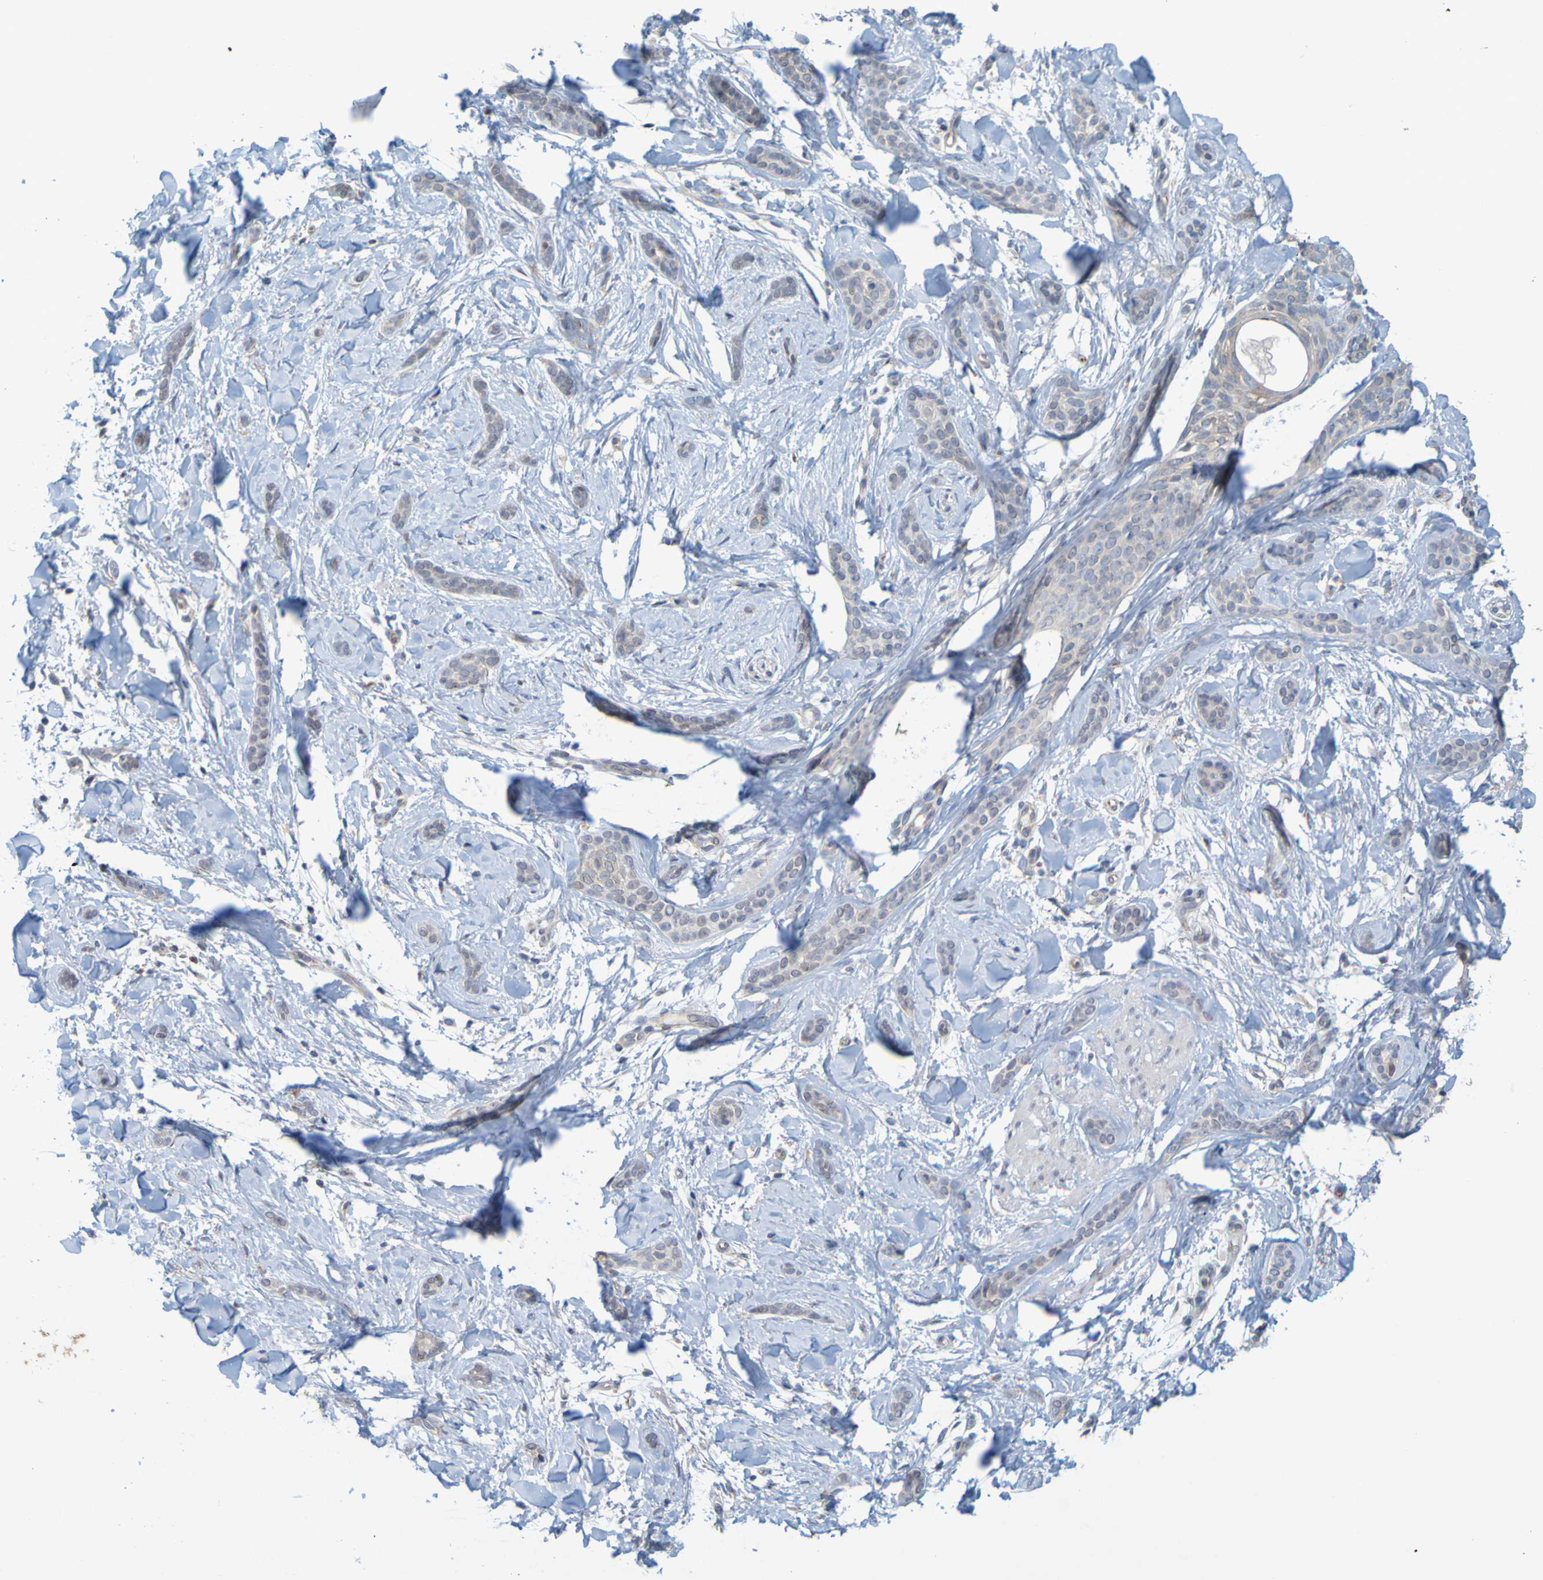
{"staining": {"intensity": "negative", "quantity": "none", "location": "none"}, "tissue": "skin cancer", "cell_type": "Tumor cells", "image_type": "cancer", "snomed": [{"axis": "morphology", "description": "Basal cell carcinoma"}, {"axis": "morphology", "description": "Adnexal tumor, benign"}, {"axis": "topography", "description": "Skin"}], "caption": "High magnification brightfield microscopy of skin cancer stained with DAB (brown) and counterstained with hematoxylin (blue): tumor cells show no significant expression. (Brightfield microscopy of DAB (3,3'-diaminobenzidine) immunohistochemistry at high magnification).", "gene": "MOGS", "patient": {"sex": "female", "age": 42}}